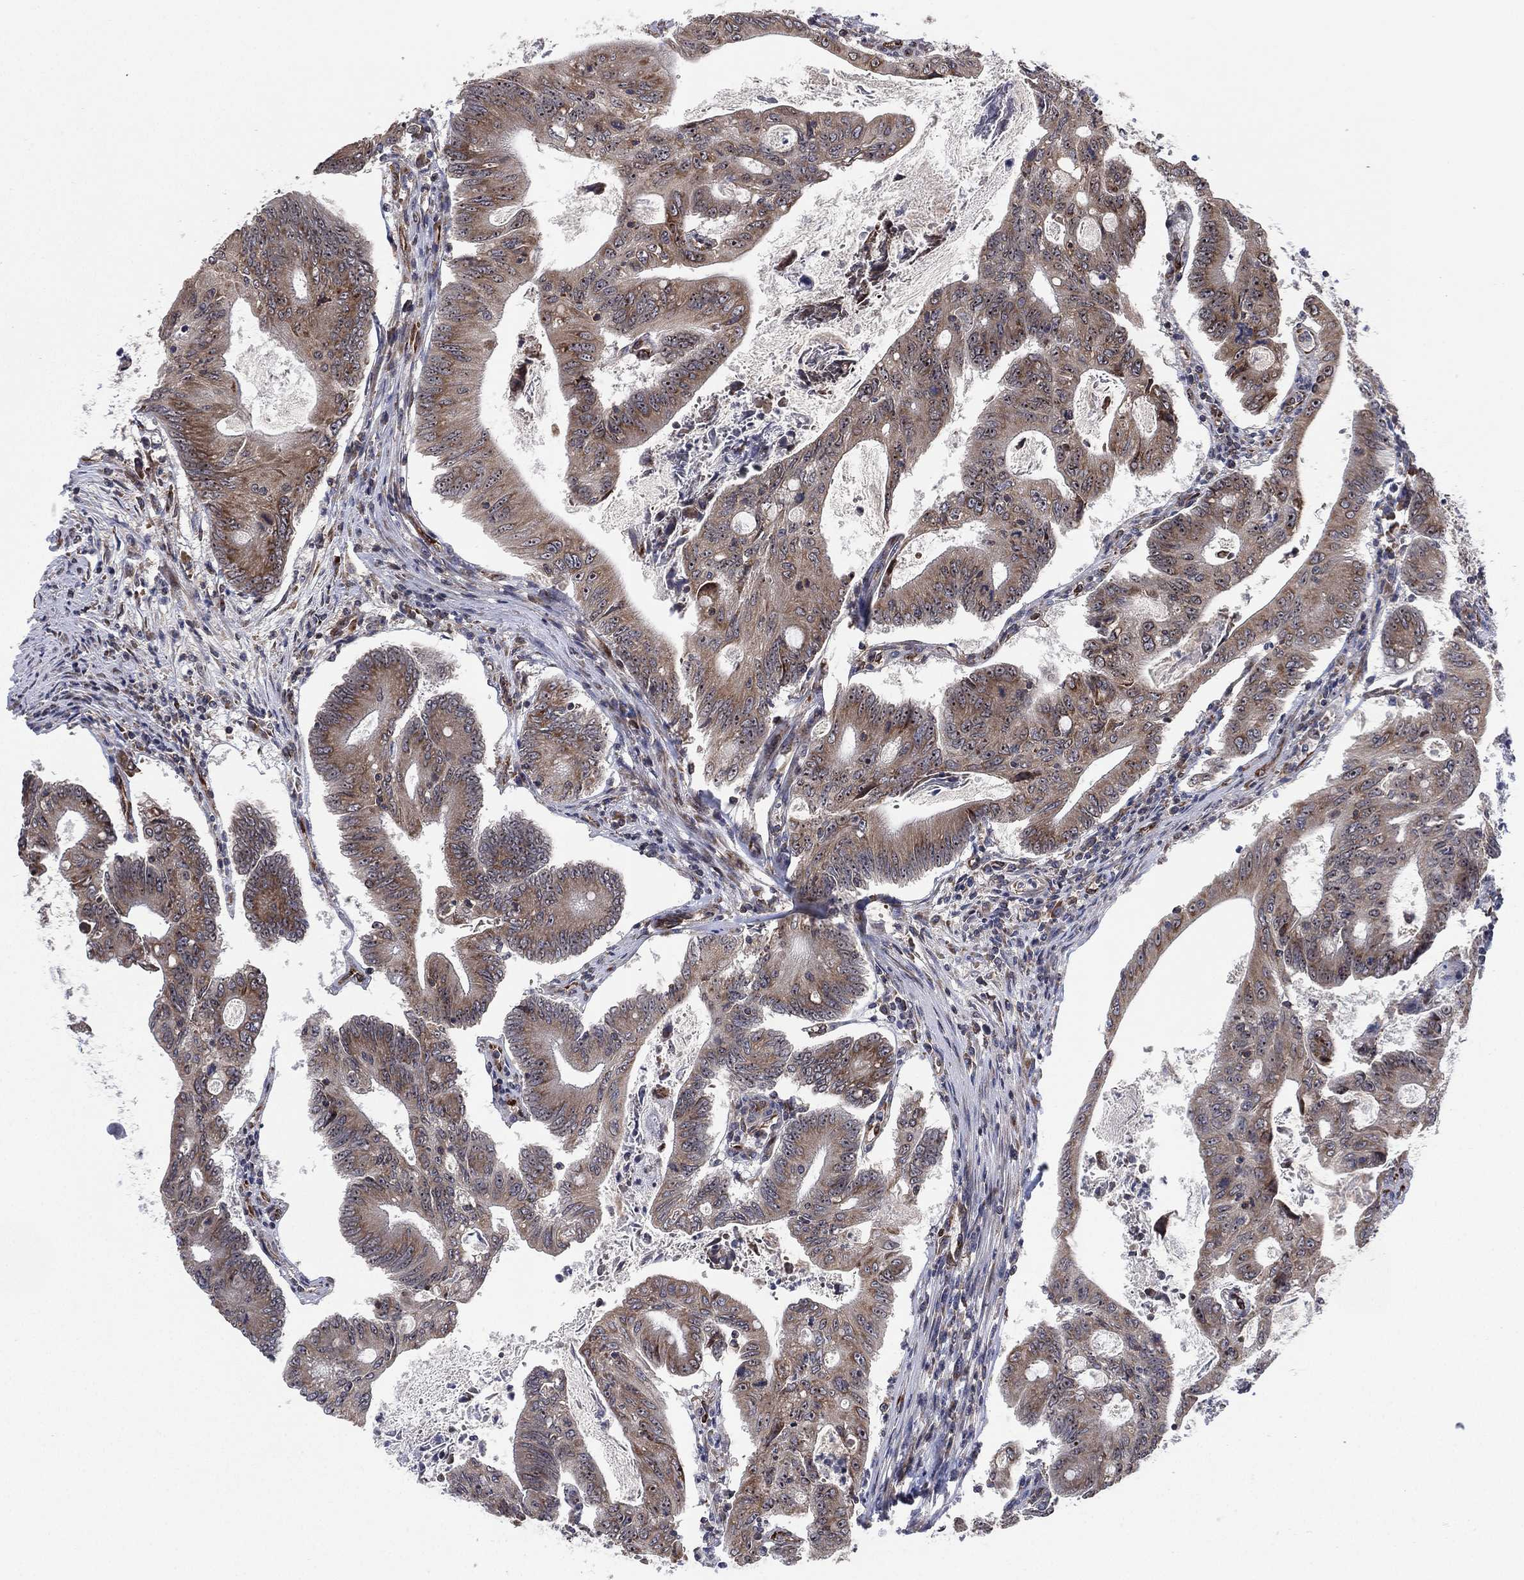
{"staining": {"intensity": "weak", "quantity": "25%-75%", "location": "cytoplasmic/membranous"}, "tissue": "colorectal cancer", "cell_type": "Tumor cells", "image_type": "cancer", "snomed": [{"axis": "morphology", "description": "Adenocarcinoma, NOS"}, {"axis": "topography", "description": "Colon"}], "caption": "About 25%-75% of tumor cells in human colorectal cancer (adenocarcinoma) demonstrate weak cytoplasmic/membranous protein expression as visualized by brown immunohistochemical staining.", "gene": "TMCO1", "patient": {"sex": "female", "age": 70}}